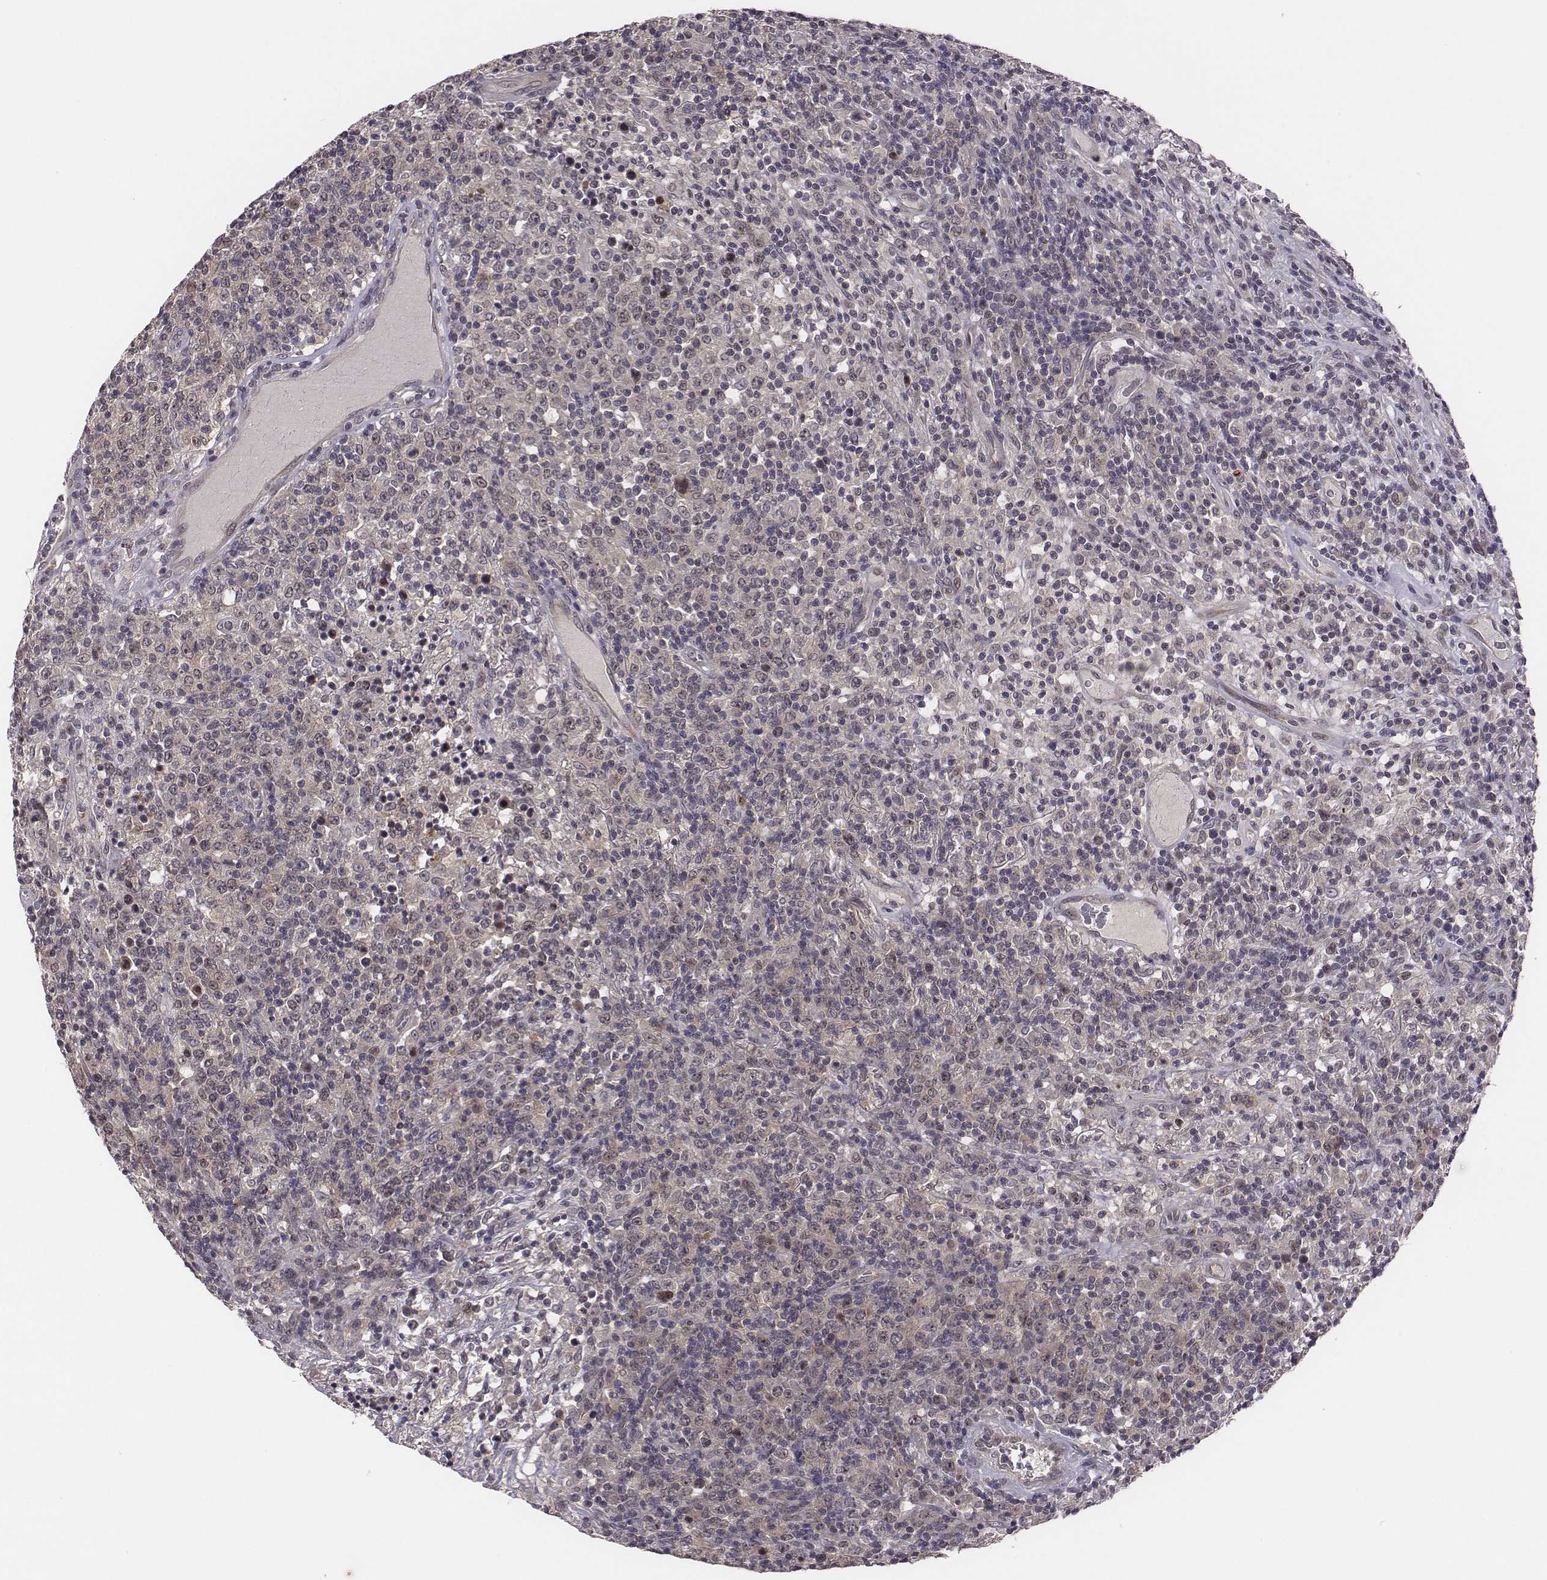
{"staining": {"intensity": "negative", "quantity": "none", "location": "none"}, "tissue": "lymphoma", "cell_type": "Tumor cells", "image_type": "cancer", "snomed": [{"axis": "morphology", "description": "Malignant lymphoma, non-Hodgkin's type, High grade"}, {"axis": "topography", "description": "Lung"}], "caption": "An image of lymphoma stained for a protein displays no brown staining in tumor cells.", "gene": "SMURF2", "patient": {"sex": "male", "age": 79}}